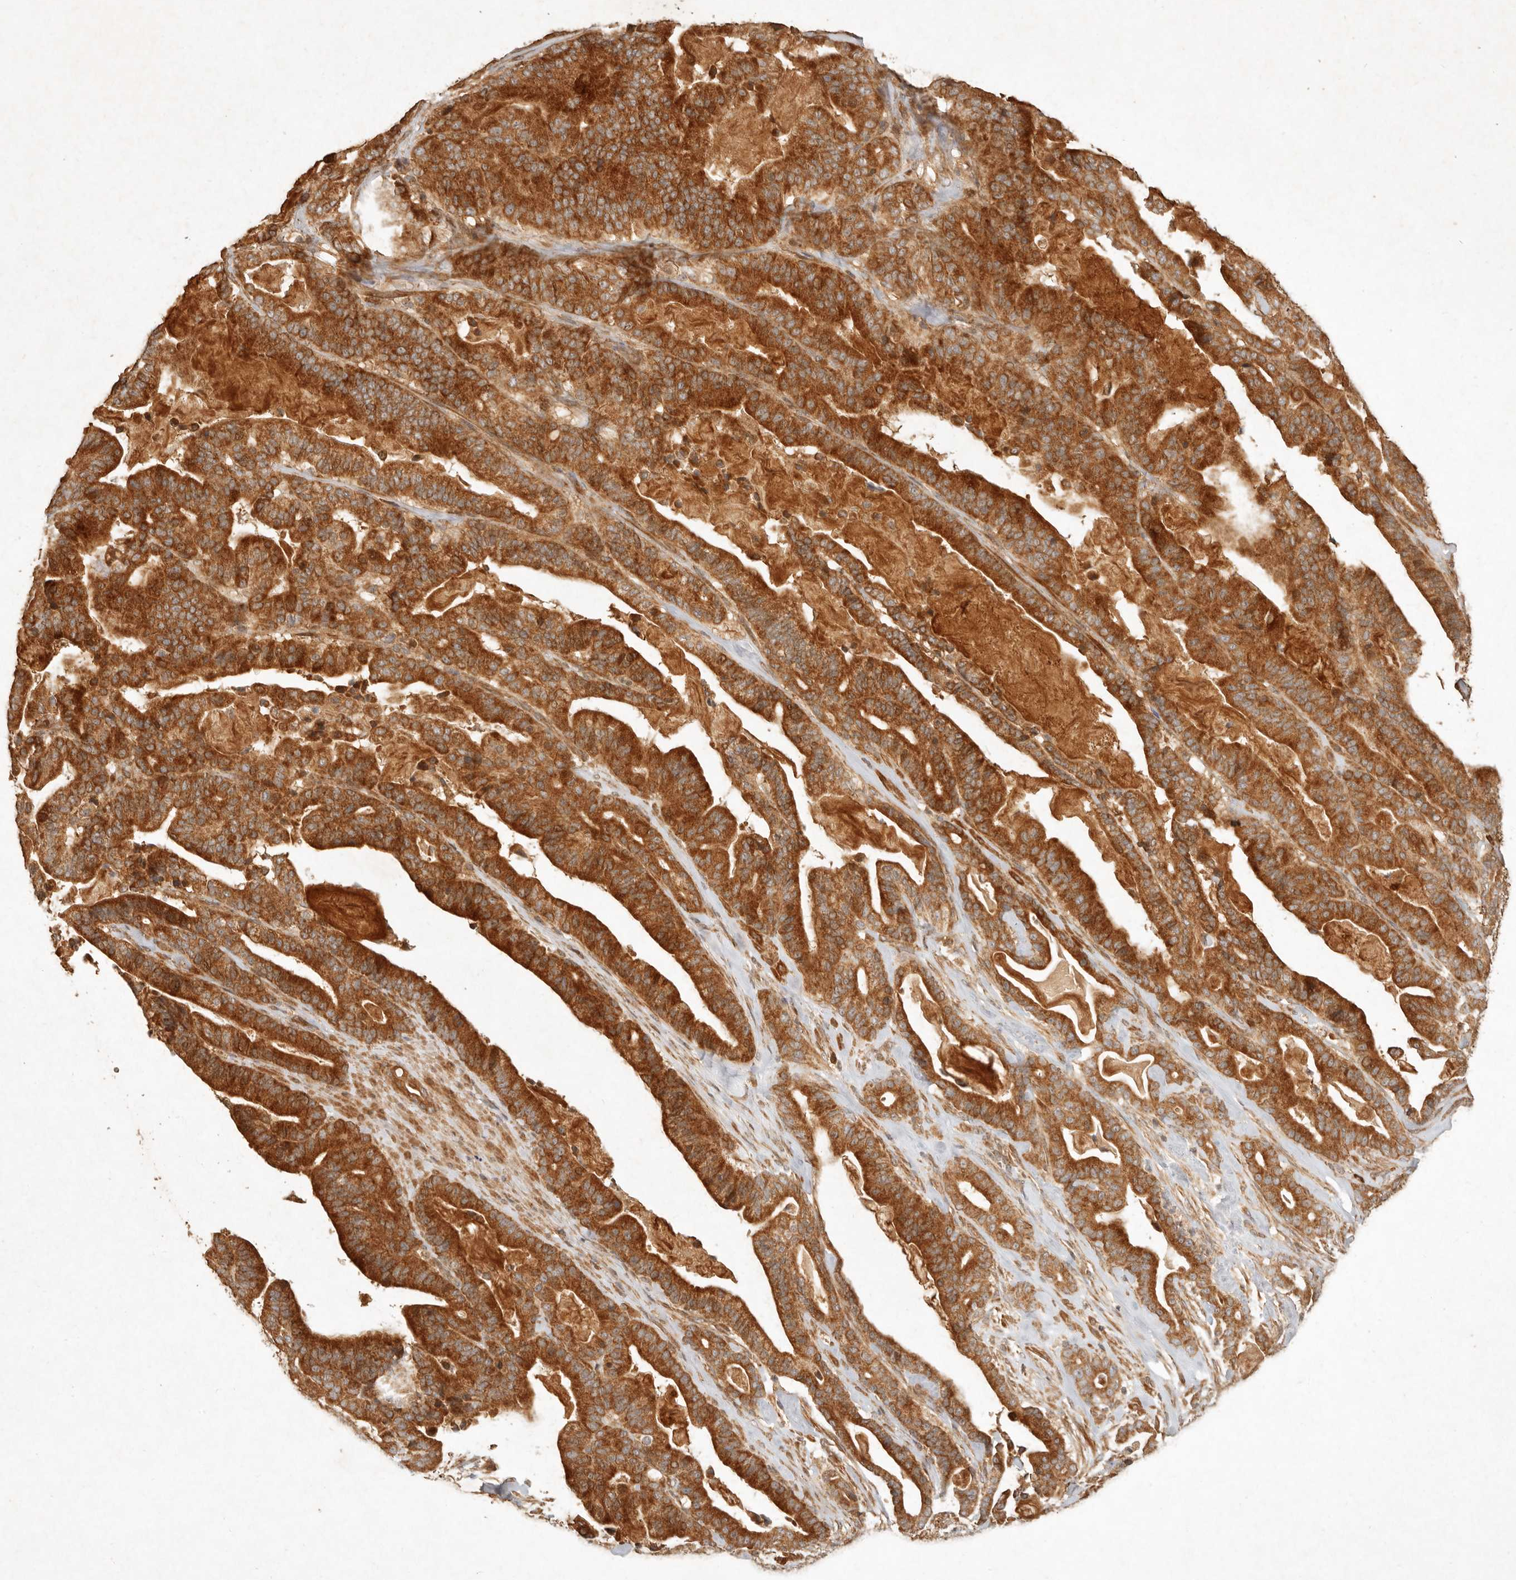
{"staining": {"intensity": "strong", "quantity": ">75%", "location": "cytoplasmic/membranous"}, "tissue": "pancreatic cancer", "cell_type": "Tumor cells", "image_type": "cancer", "snomed": [{"axis": "morphology", "description": "Adenocarcinoma, NOS"}, {"axis": "topography", "description": "Pancreas"}], "caption": "This micrograph exhibits pancreatic adenocarcinoma stained with immunohistochemistry to label a protein in brown. The cytoplasmic/membranous of tumor cells show strong positivity for the protein. Nuclei are counter-stained blue.", "gene": "CLEC4C", "patient": {"sex": "male", "age": 63}}